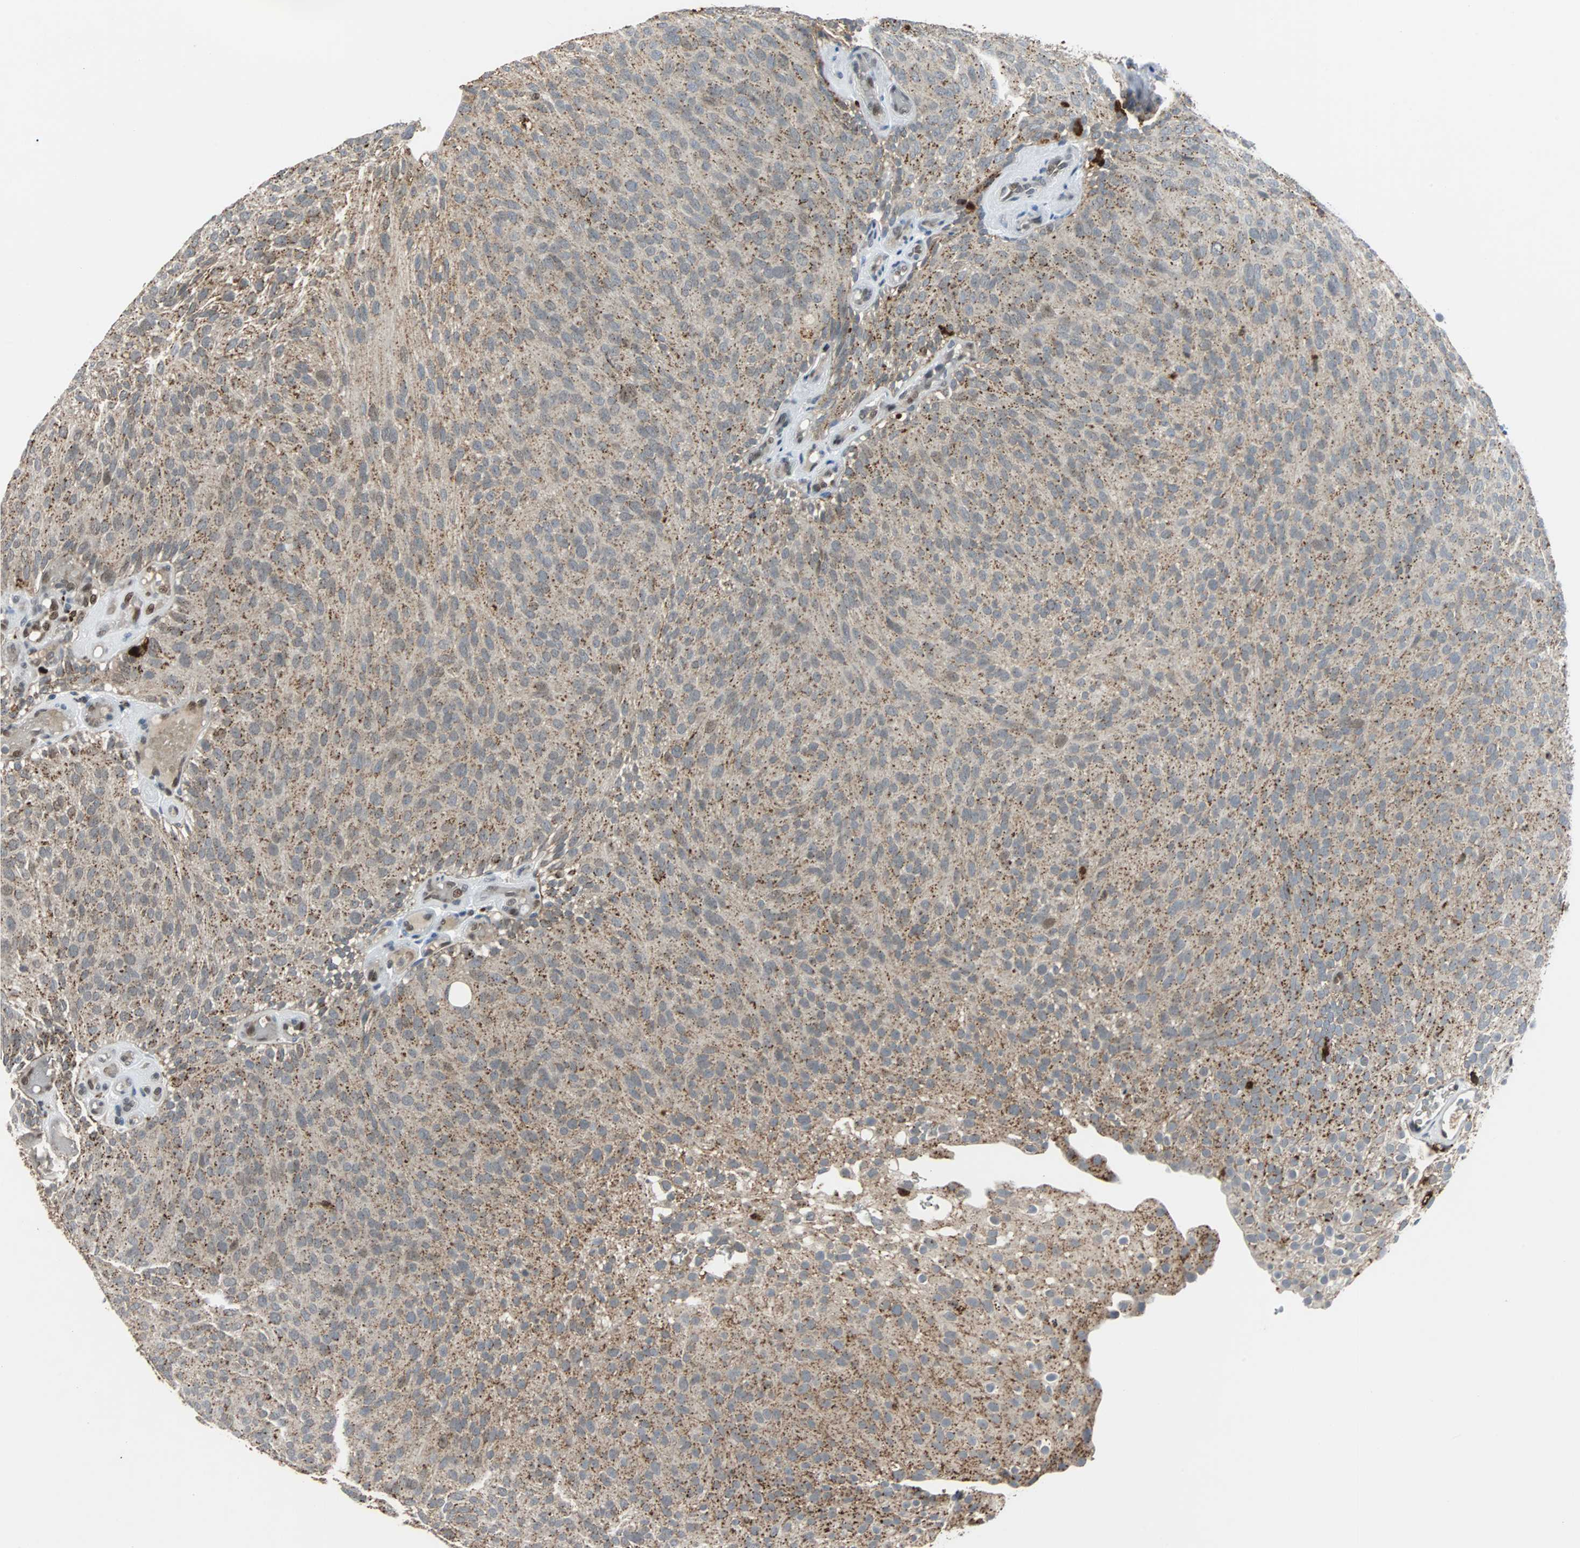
{"staining": {"intensity": "moderate", "quantity": ">75%", "location": "cytoplasmic/membranous"}, "tissue": "urothelial cancer", "cell_type": "Tumor cells", "image_type": "cancer", "snomed": [{"axis": "morphology", "description": "Urothelial carcinoma, Low grade"}, {"axis": "topography", "description": "Urinary bladder"}], "caption": "Protein staining displays moderate cytoplasmic/membranous staining in about >75% of tumor cells in urothelial carcinoma (low-grade).", "gene": "HLX", "patient": {"sex": "male", "age": 78}}